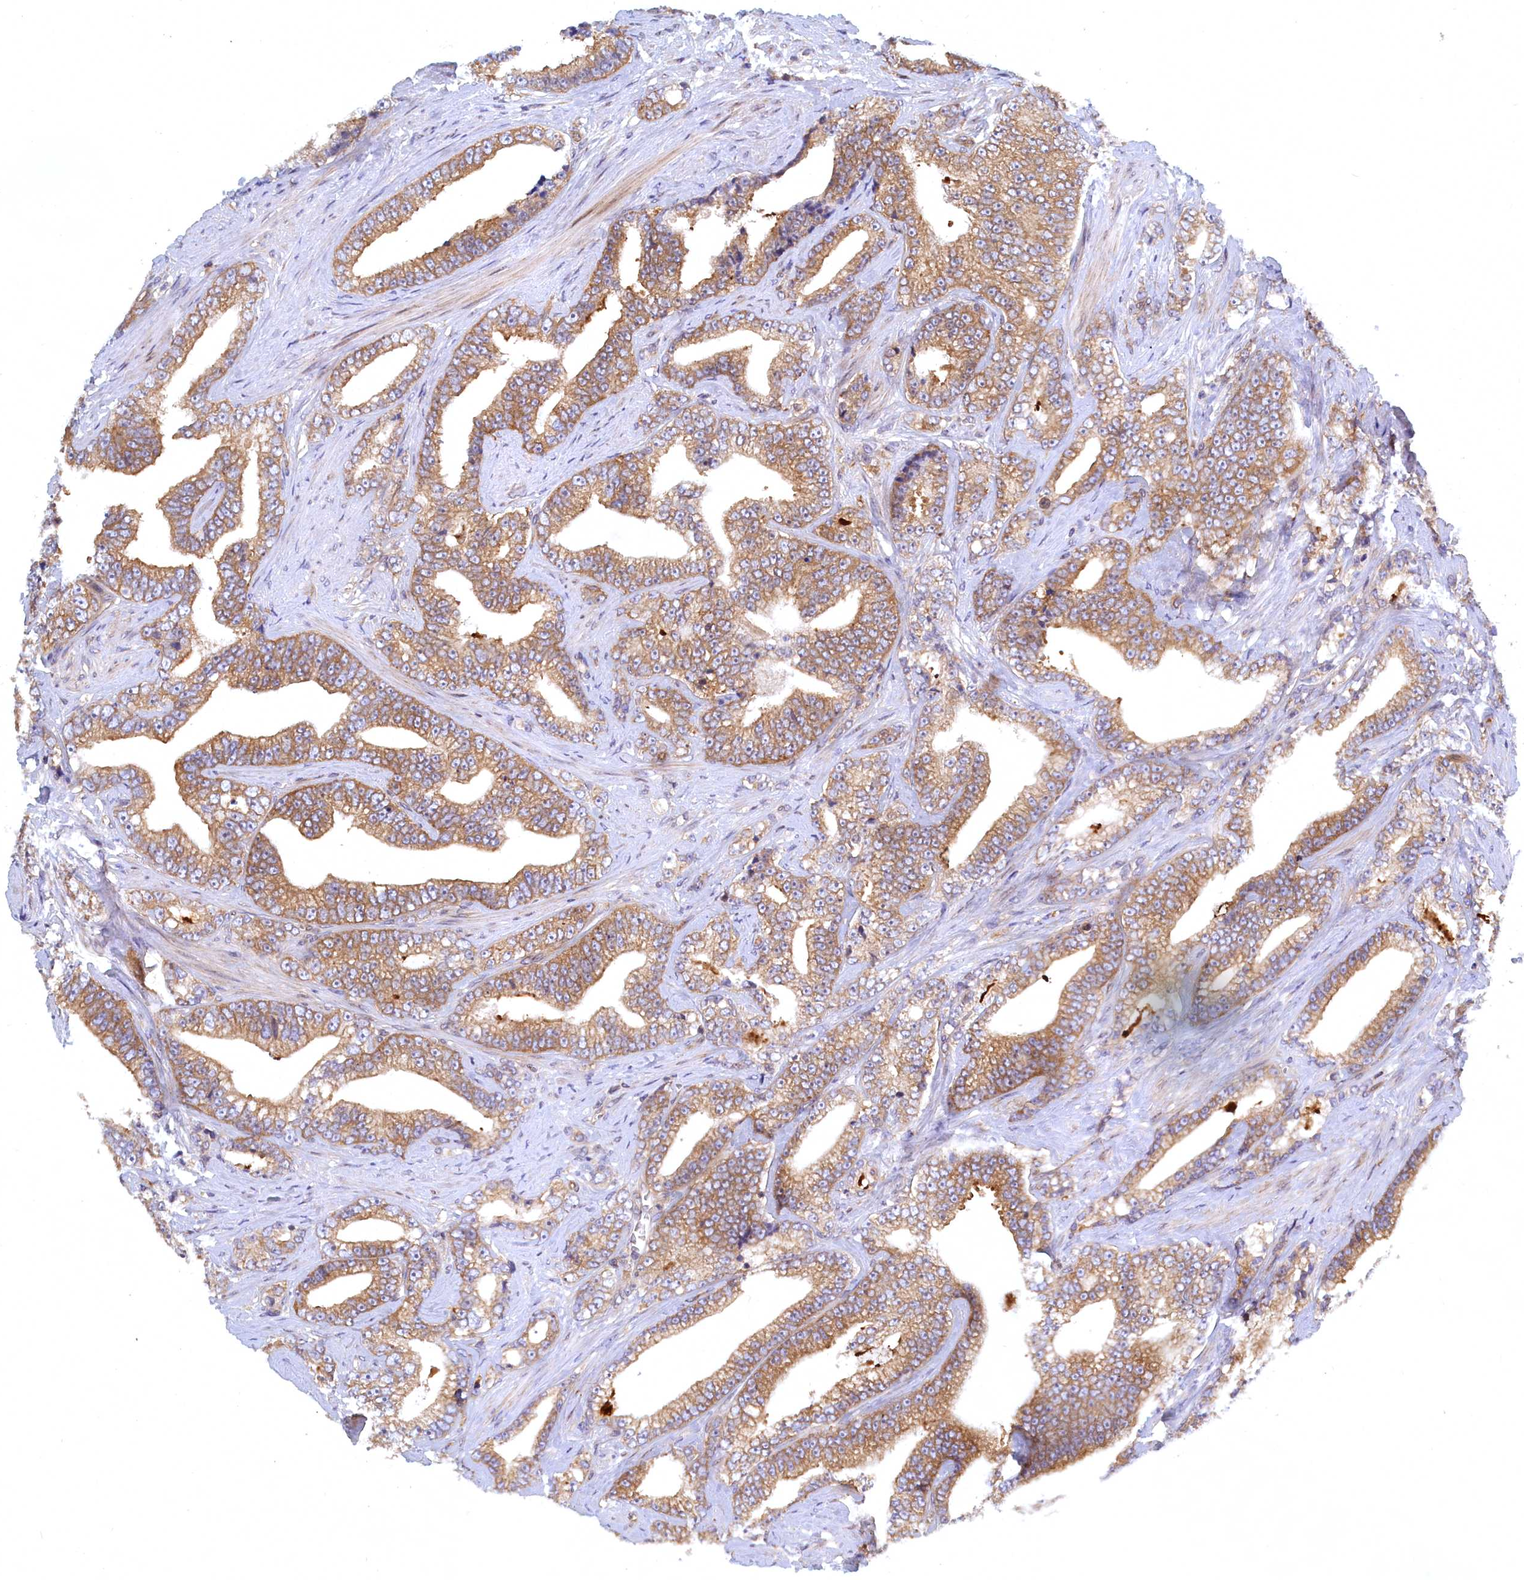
{"staining": {"intensity": "moderate", "quantity": ">75%", "location": "cytoplasmic/membranous"}, "tissue": "prostate cancer", "cell_type": "Tumor cells", "image_type": "cancer", "snomed": [{"axis": "morphology", "description": "Adenocarcinoma, High grade"}, {"axis": "topography", "description": "Prostate and seminal vesicle, NOS"}], "caption": "Moderate cytoplasmic/membranous staining for a protein is appreciated in about >75% of tumor cells of prostate cancer (adenocarcinoma (high-grade)) using immunohistochemistry.", "gene": "NAA10", "patient": {"sex": "male", "age": 67}}